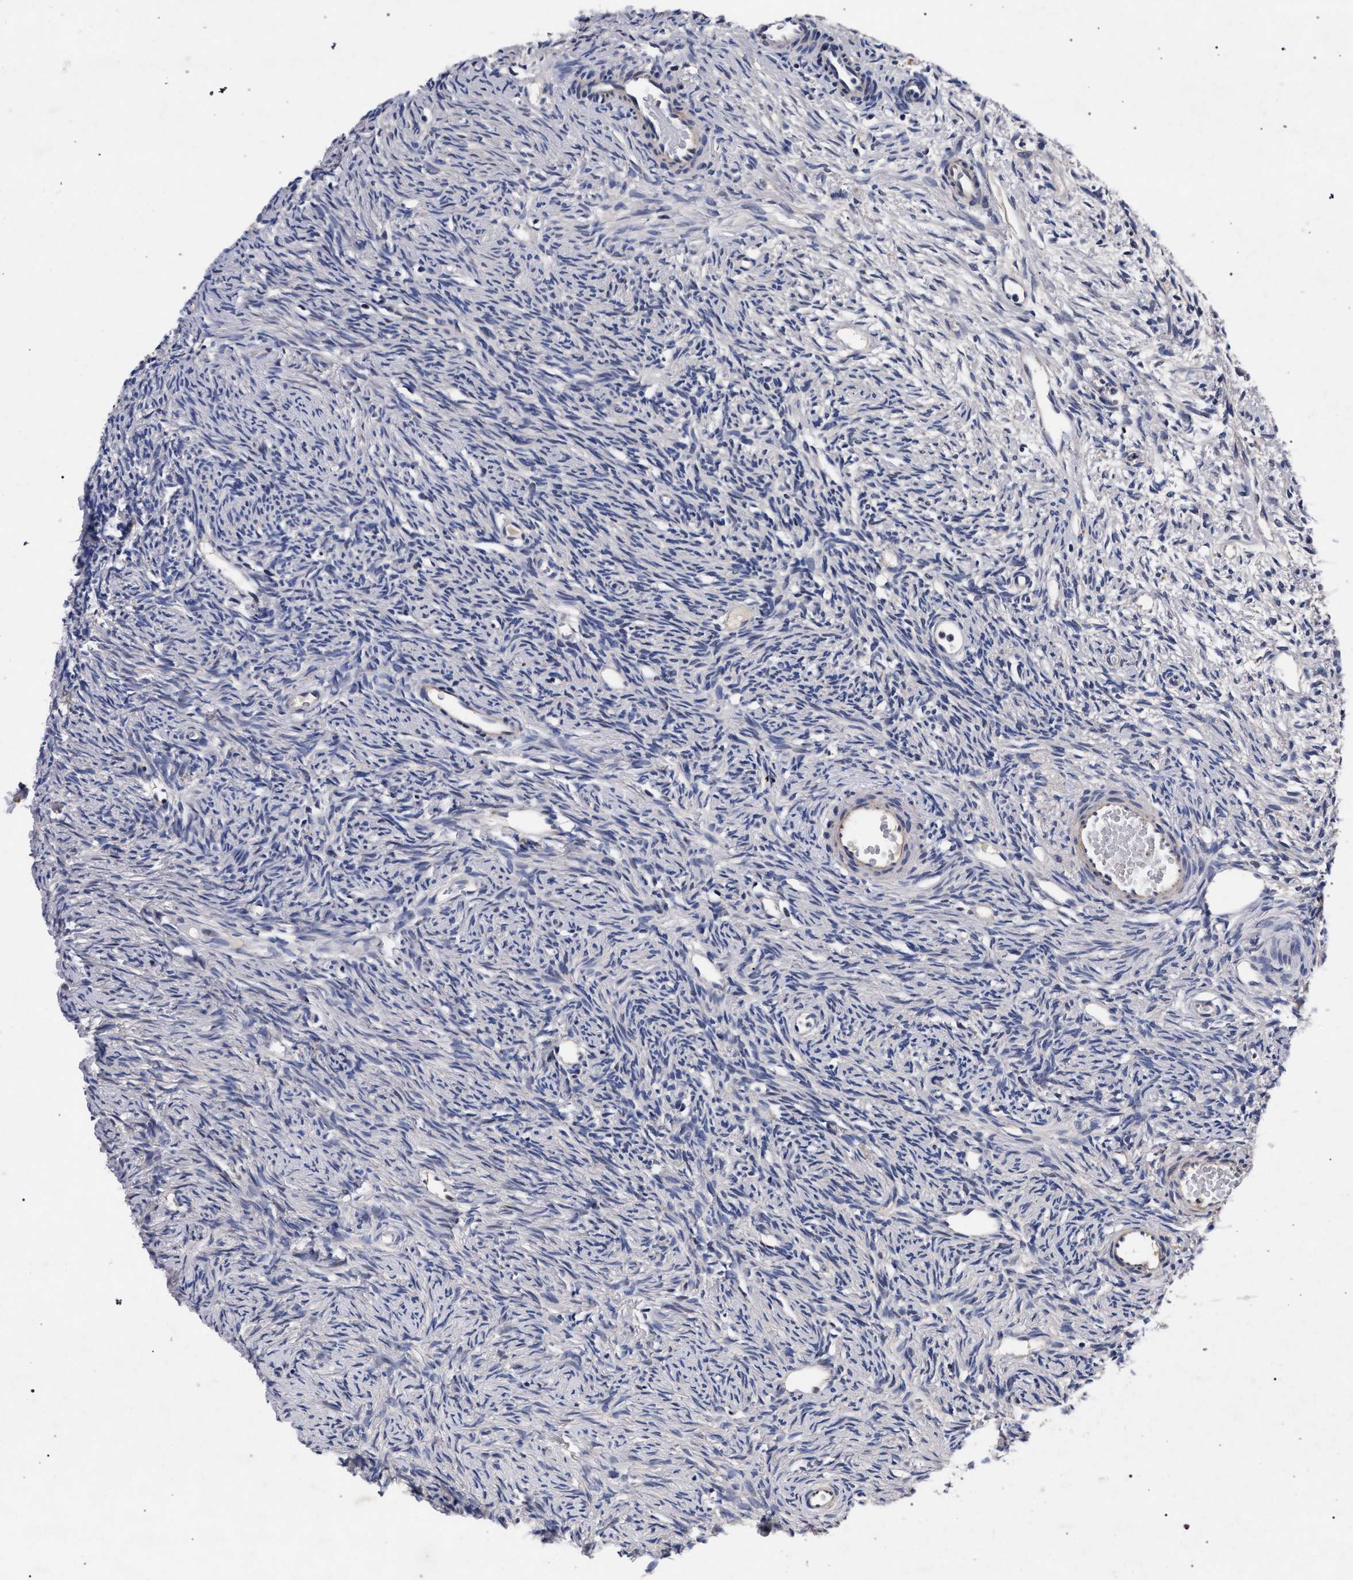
{"staining": {"intensity": "negative", "quantity": "none", "location": "none"}, "tissue": "ovary", "cell_type": "Ovarian stroma cells", "image_type": "normal", "snomed": [{"axis": "morphology", "description": "Normal tissue, NOS"}, {"axis": "topography", "description": "Ovary"}], "caption": "Immunohistochemistry photomicrograph of benign human ovary stained for a protein (brown), which reveals no expression in ovarian stroma cells.", "gene": "CFAP95", "patient": {"sex": "female", "age": 33}}